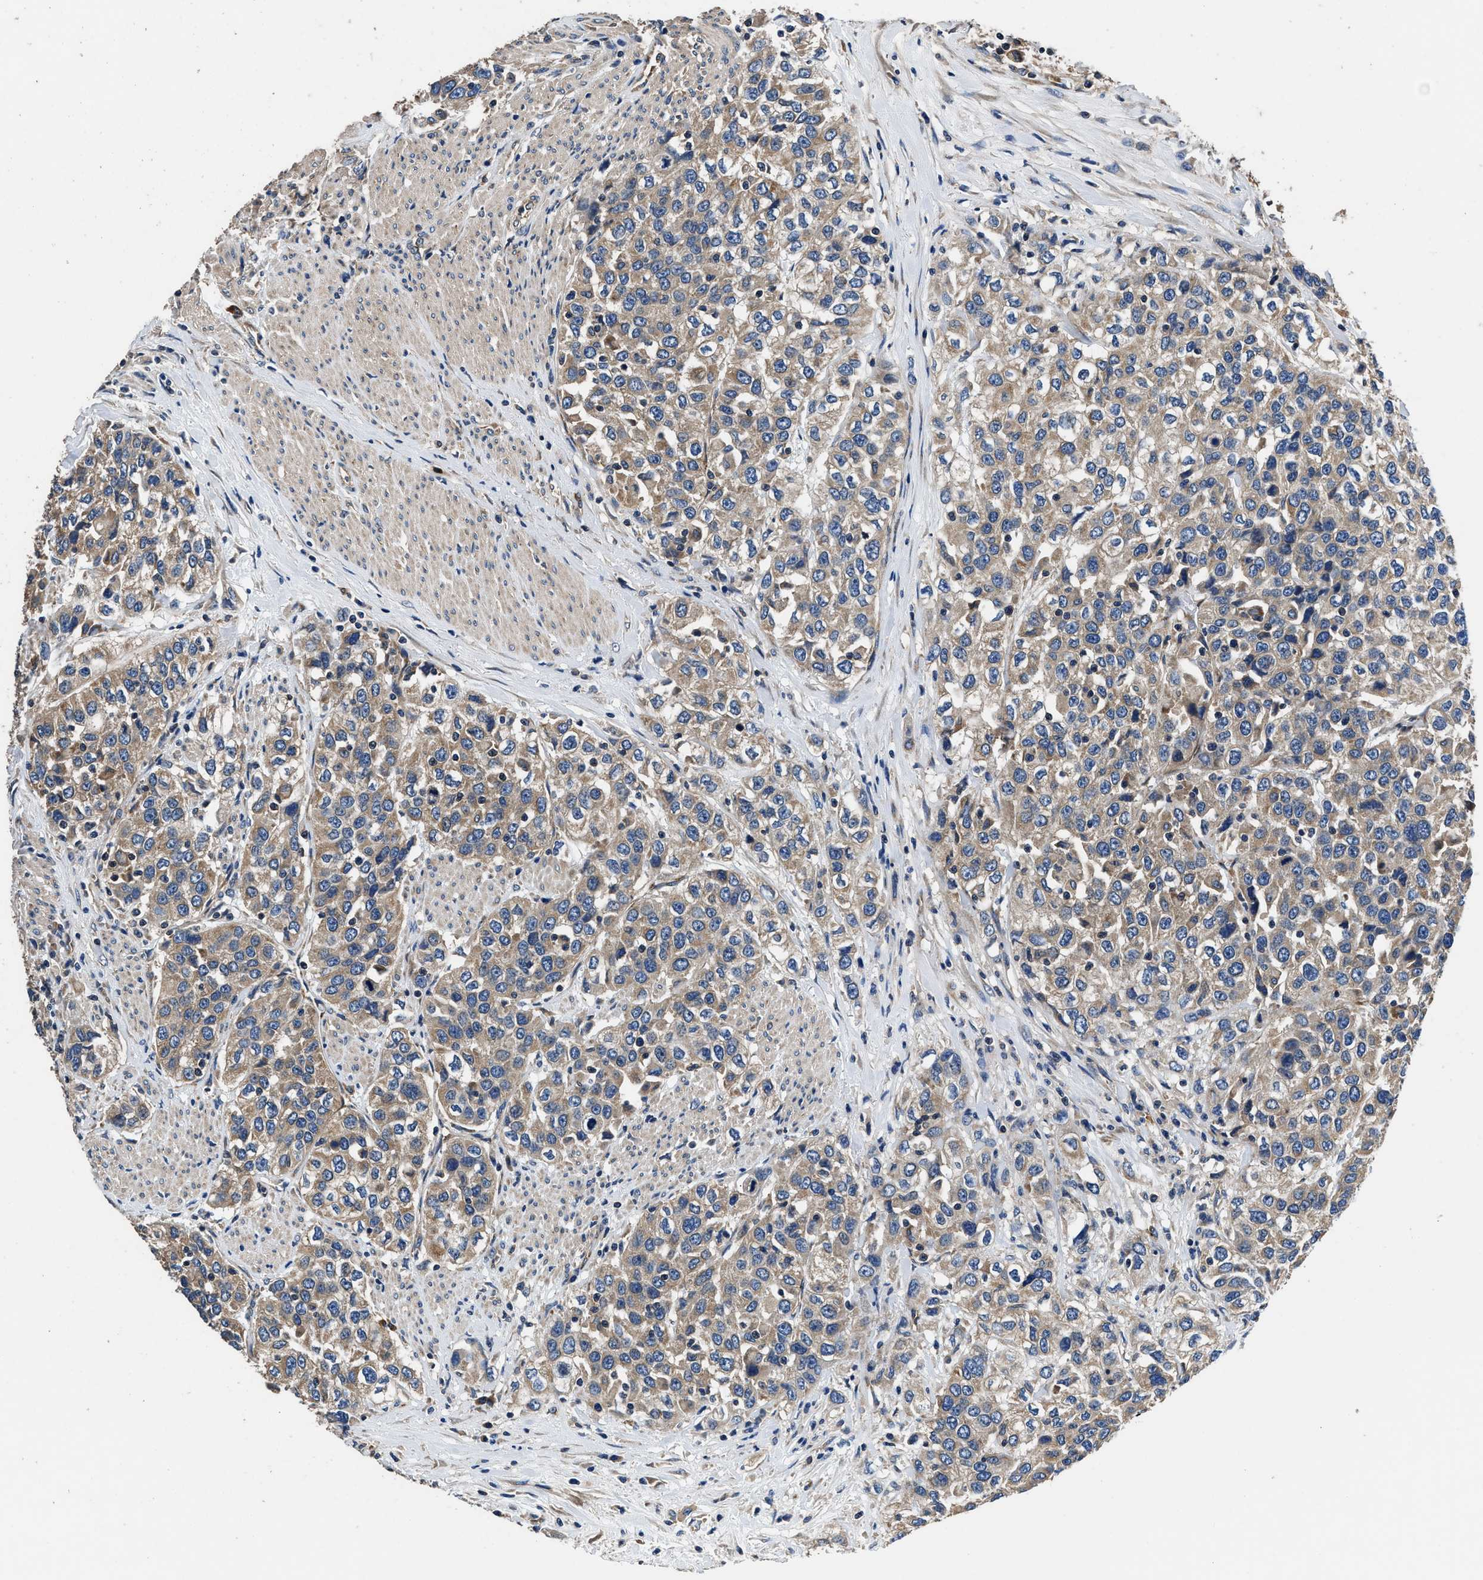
{"staining": {"intensity": "moderate", "quantity": ">75%", "location": "cytoplasmic/membranous"}, "tissue": "urothelial cancer", "cell_type": "Tumor cells", "image_type": "cancer", "snomed": [{"axis": "morphology", "description": "Urothelial carcinoma, High grade"}, {"axis": "topography", "description": "Urinary bladder"}], "caption": "Immunohistochemical staining of urothelial cancer displays medium levels of moderate cytoplasmic/membranous expression in approximately >75% of tumor cells.", "gene": "DHRS7B", "patient": {"sex": "female", "age": 80}}